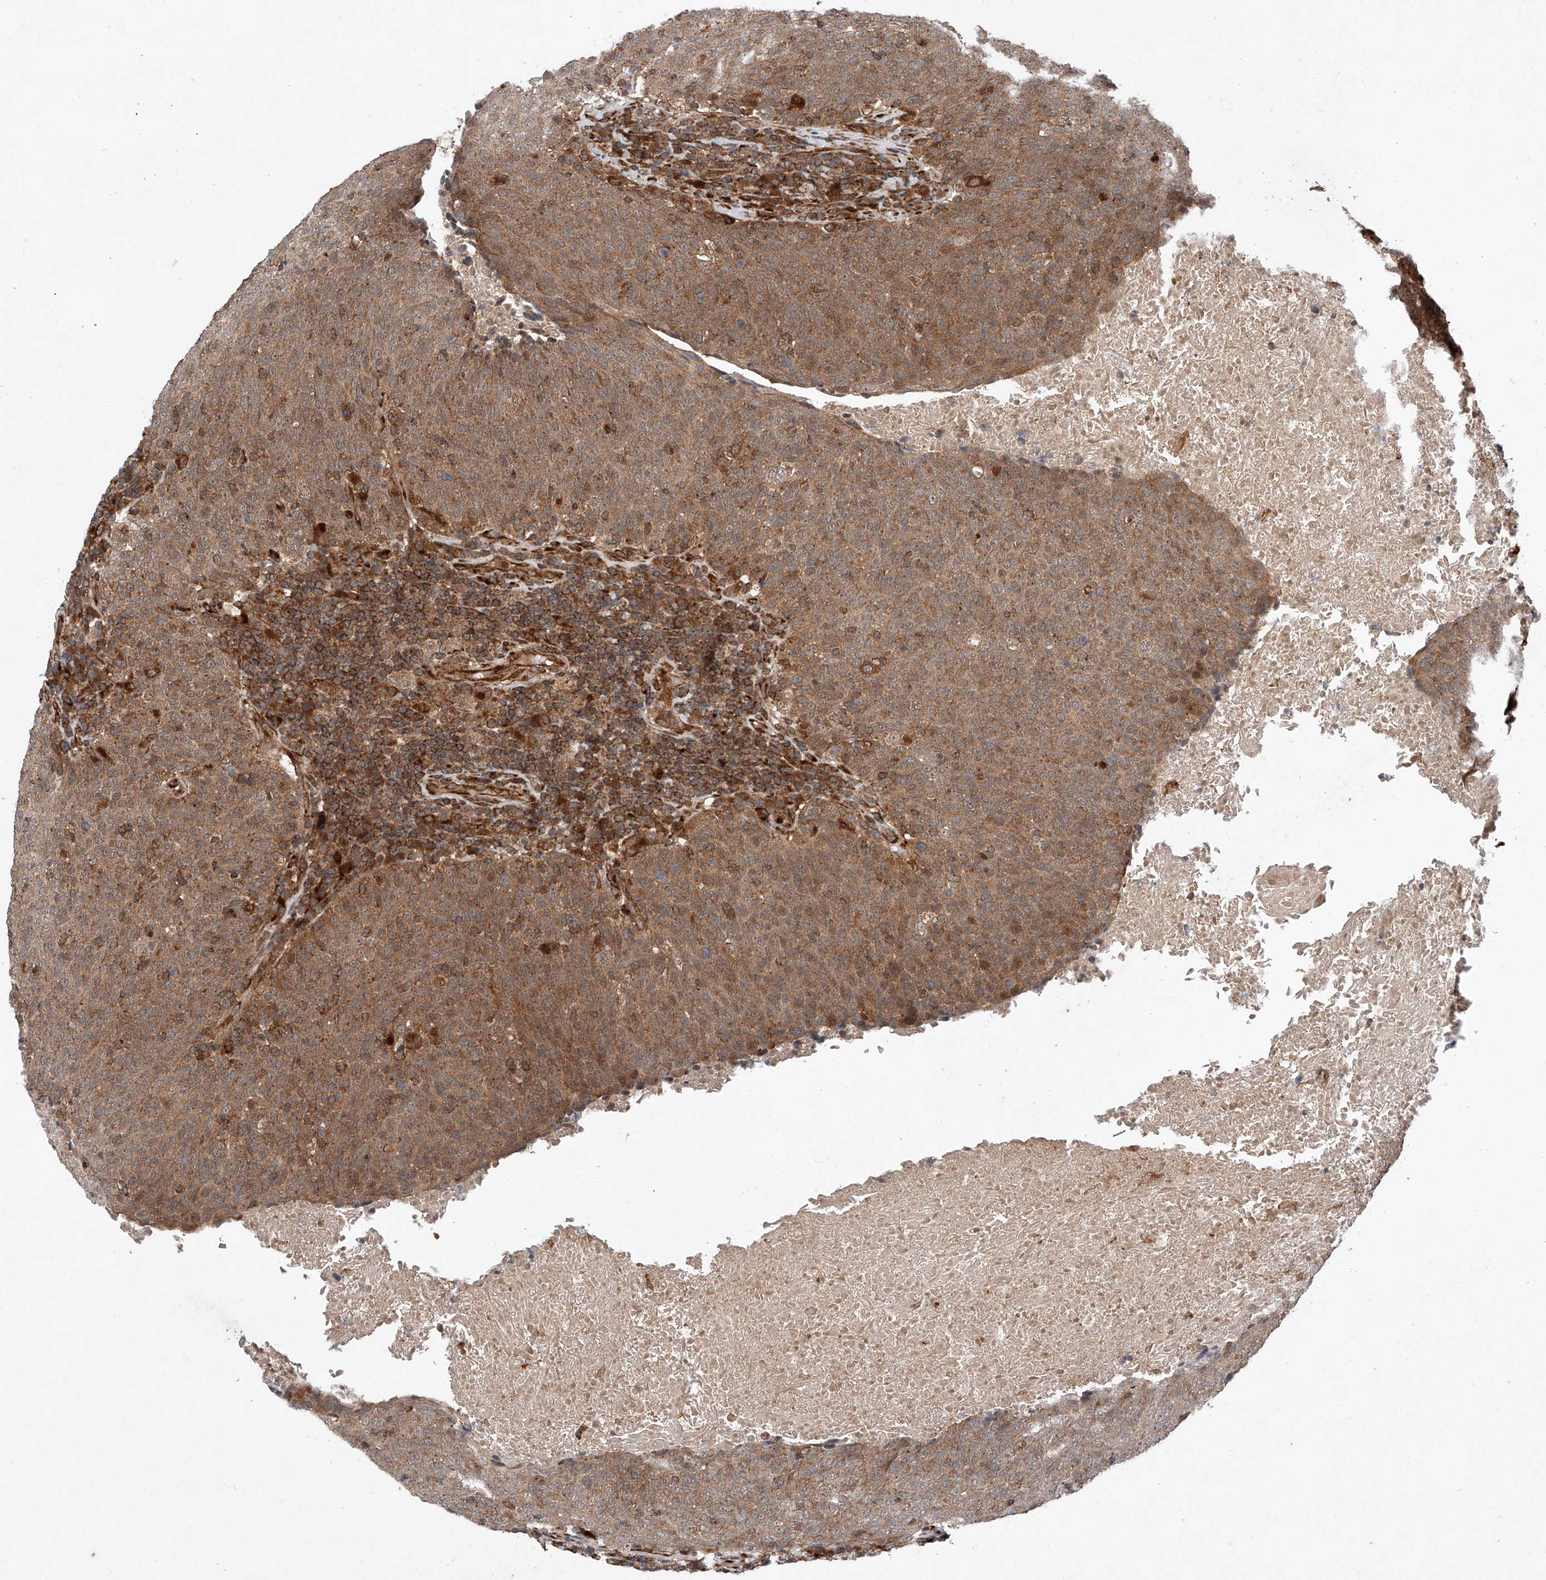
{"staining": {"intensity": "moderate", "quantity": ">75%", "location": "cytoplasmic/membranous"}, "tissue": "head and neck cancer", "cell_type": "Tumor cells", "image_type": "cancer", "snomed": [{"axis": "morphology", "description": "Squamous cell carcinoma, NOS"}, {"axis": "morphology", "description": "Squamous cell carcinoma, metastatic, NOS"}, {"axis": "topography", "description": "Lymph node"}, {"axis": "topography", "description": "Head-Neck"}], "caption": "Protein expression analysis of human head and neck metastatic squamous cell carcinoma reveals moderate cytoplasmic/membranous staining in about >75% of tumor cells. Using DAB (brown) and hematoxylin (blue) stains, captured at high magnification using brightfield microscopy.", "gene": "ZFP28", "patient": {"sex": "male", "age": 62}}